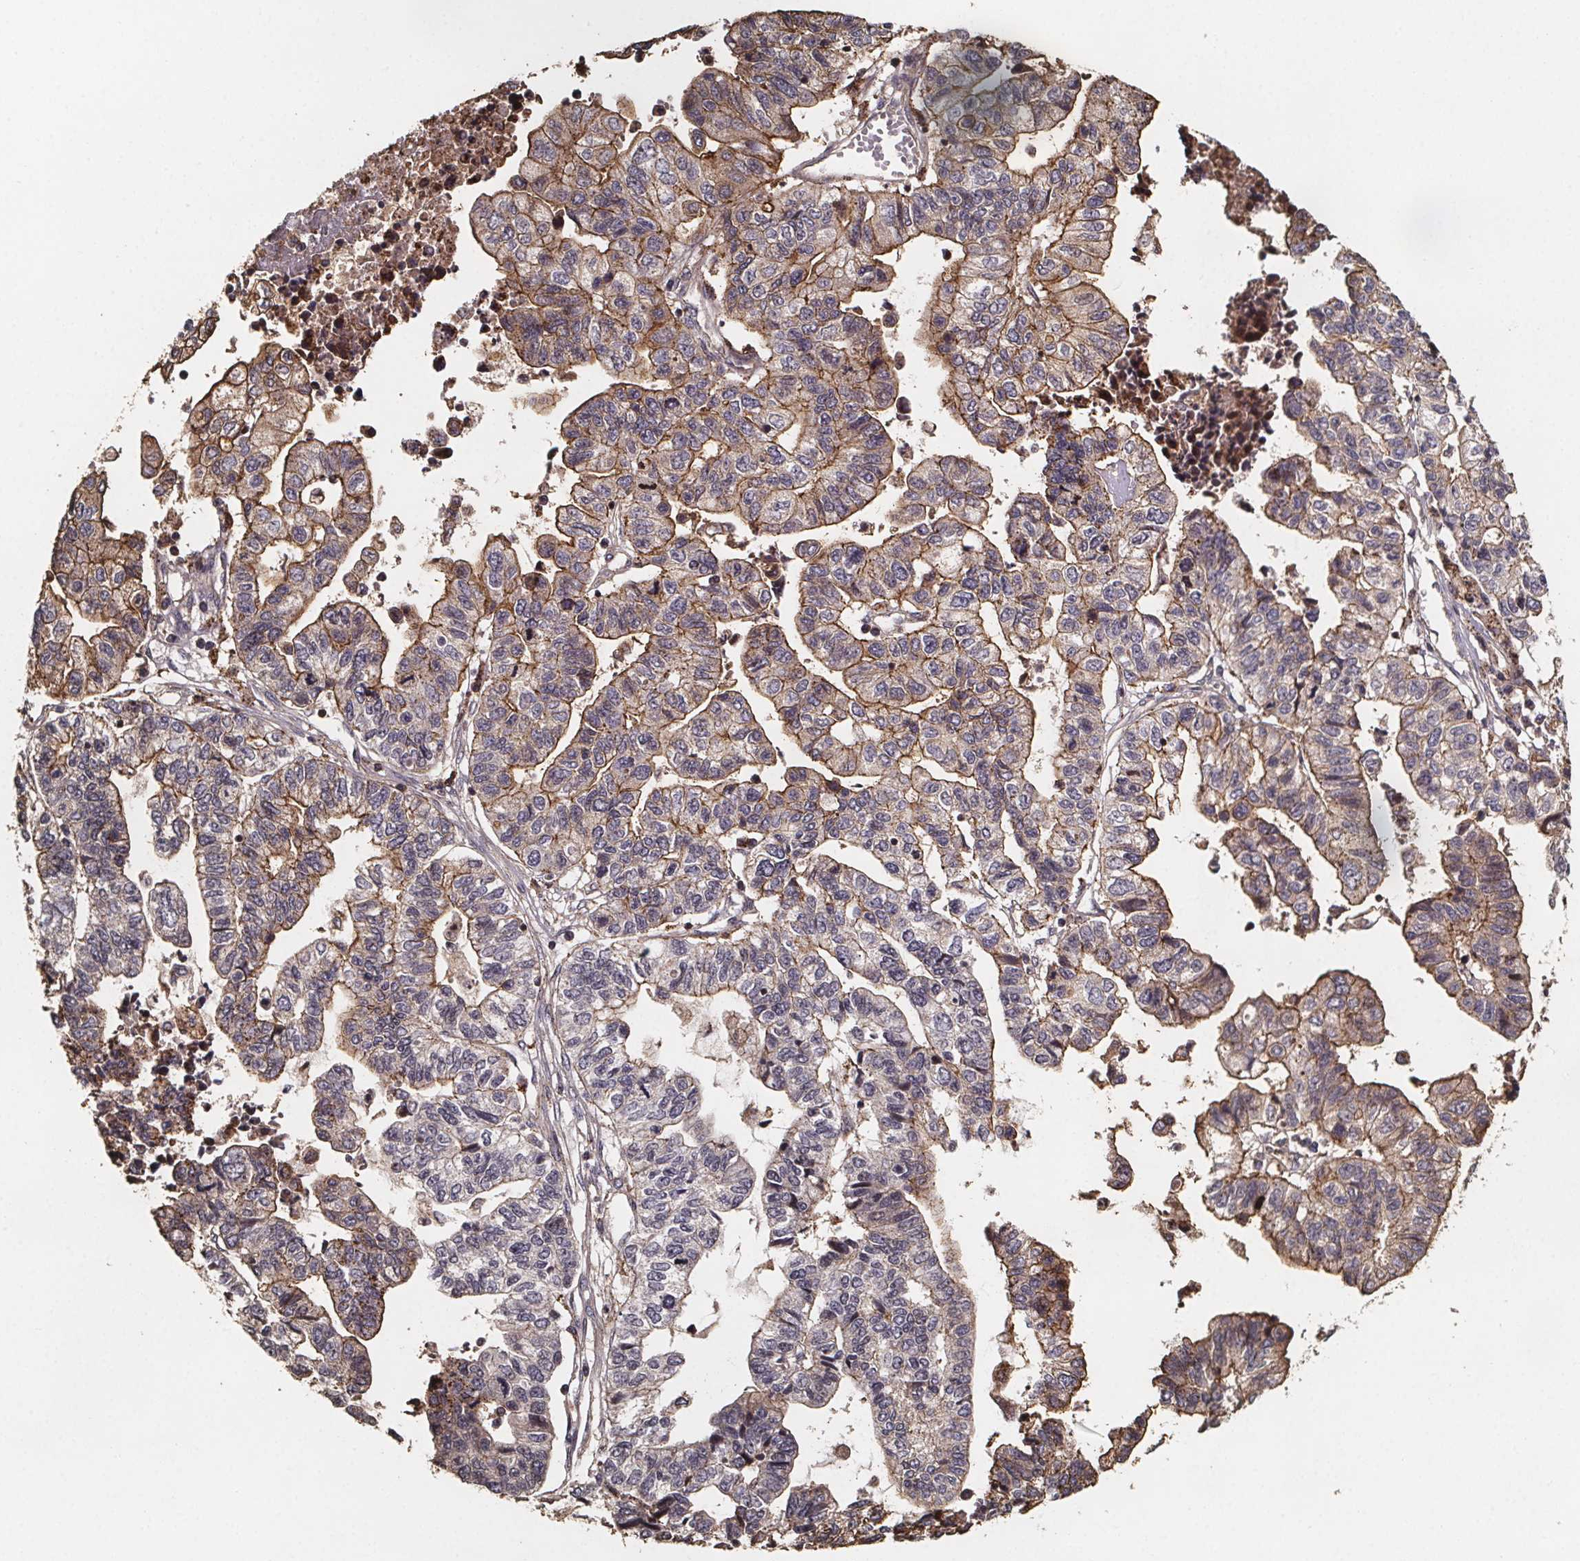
{"staining": {"intensity": "moderate", "quantity": "25%-75%", "location": "cytoplasmic/membranous"}, "tissue": "stomach cancer", "cell_type": "Tumor cells", "image_type": "cancer", "snomed": [{"axis": "morphology", "description": "Adenocarcinoma, NOS"}, {"axis": "topography", "description": "Stomach, upper"}], "caption": "High-power microscopy captured an IHC photomicrograph of stomach cancer (adenocarcinoma), revealing moderate cytoplasmic/membranous positivity in approximately 25%-75% of tumor cells.", "gene": "ZNF879", "patient": {"sex": "female", "age": 67}}